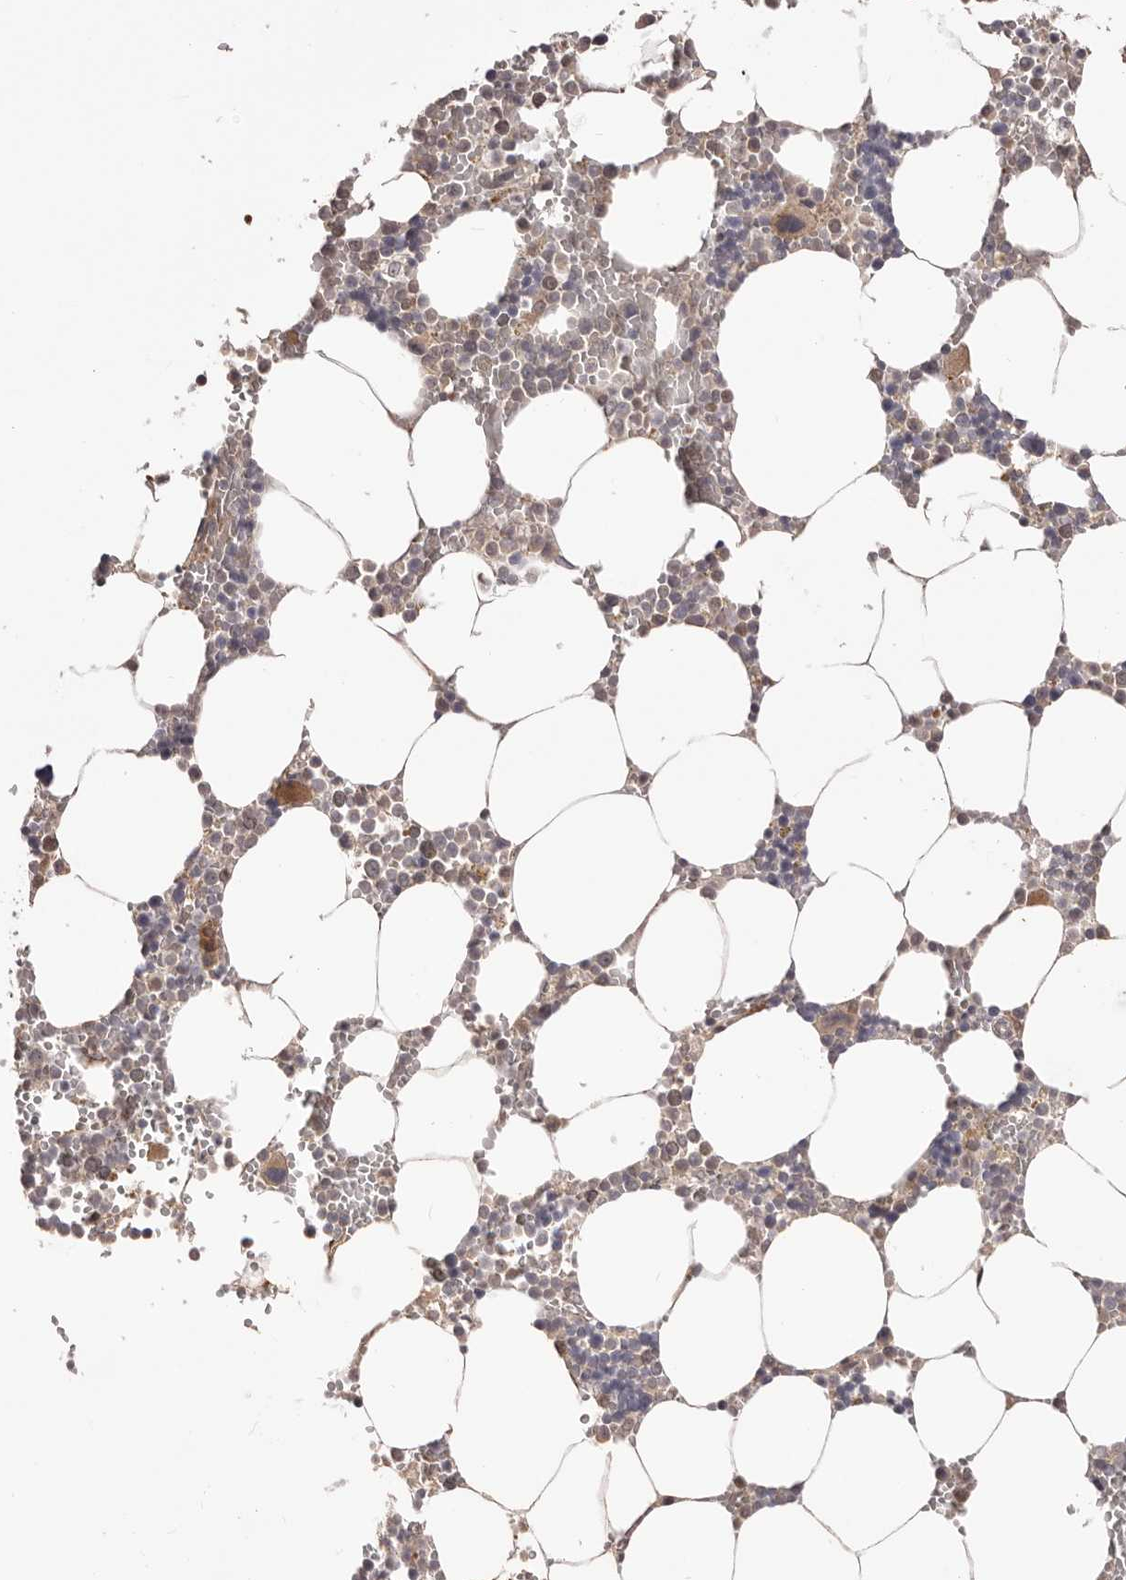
{"staining": {"intensity": "strong", "quantity": "<25%", "location": "cytoplasmic/membranous"}, "tissue": "bone marrow", "cell_type": "Hematopoietic cells", "image_type": "normal", "snomed": [{"axis": "morphology", "description": "Normal tissue, NOS"}, {"axis": "topography", "description": "Bone marrow"}], "caption": "The image reveals immunohistochemical staining of benign bone marrow. There is strong cytoplasmic/membranous positivity is seen in approximately <25% of hematopoietic cells.", "gene": "KCNJ8", "patient": {"sex": "male", "age": 70}}